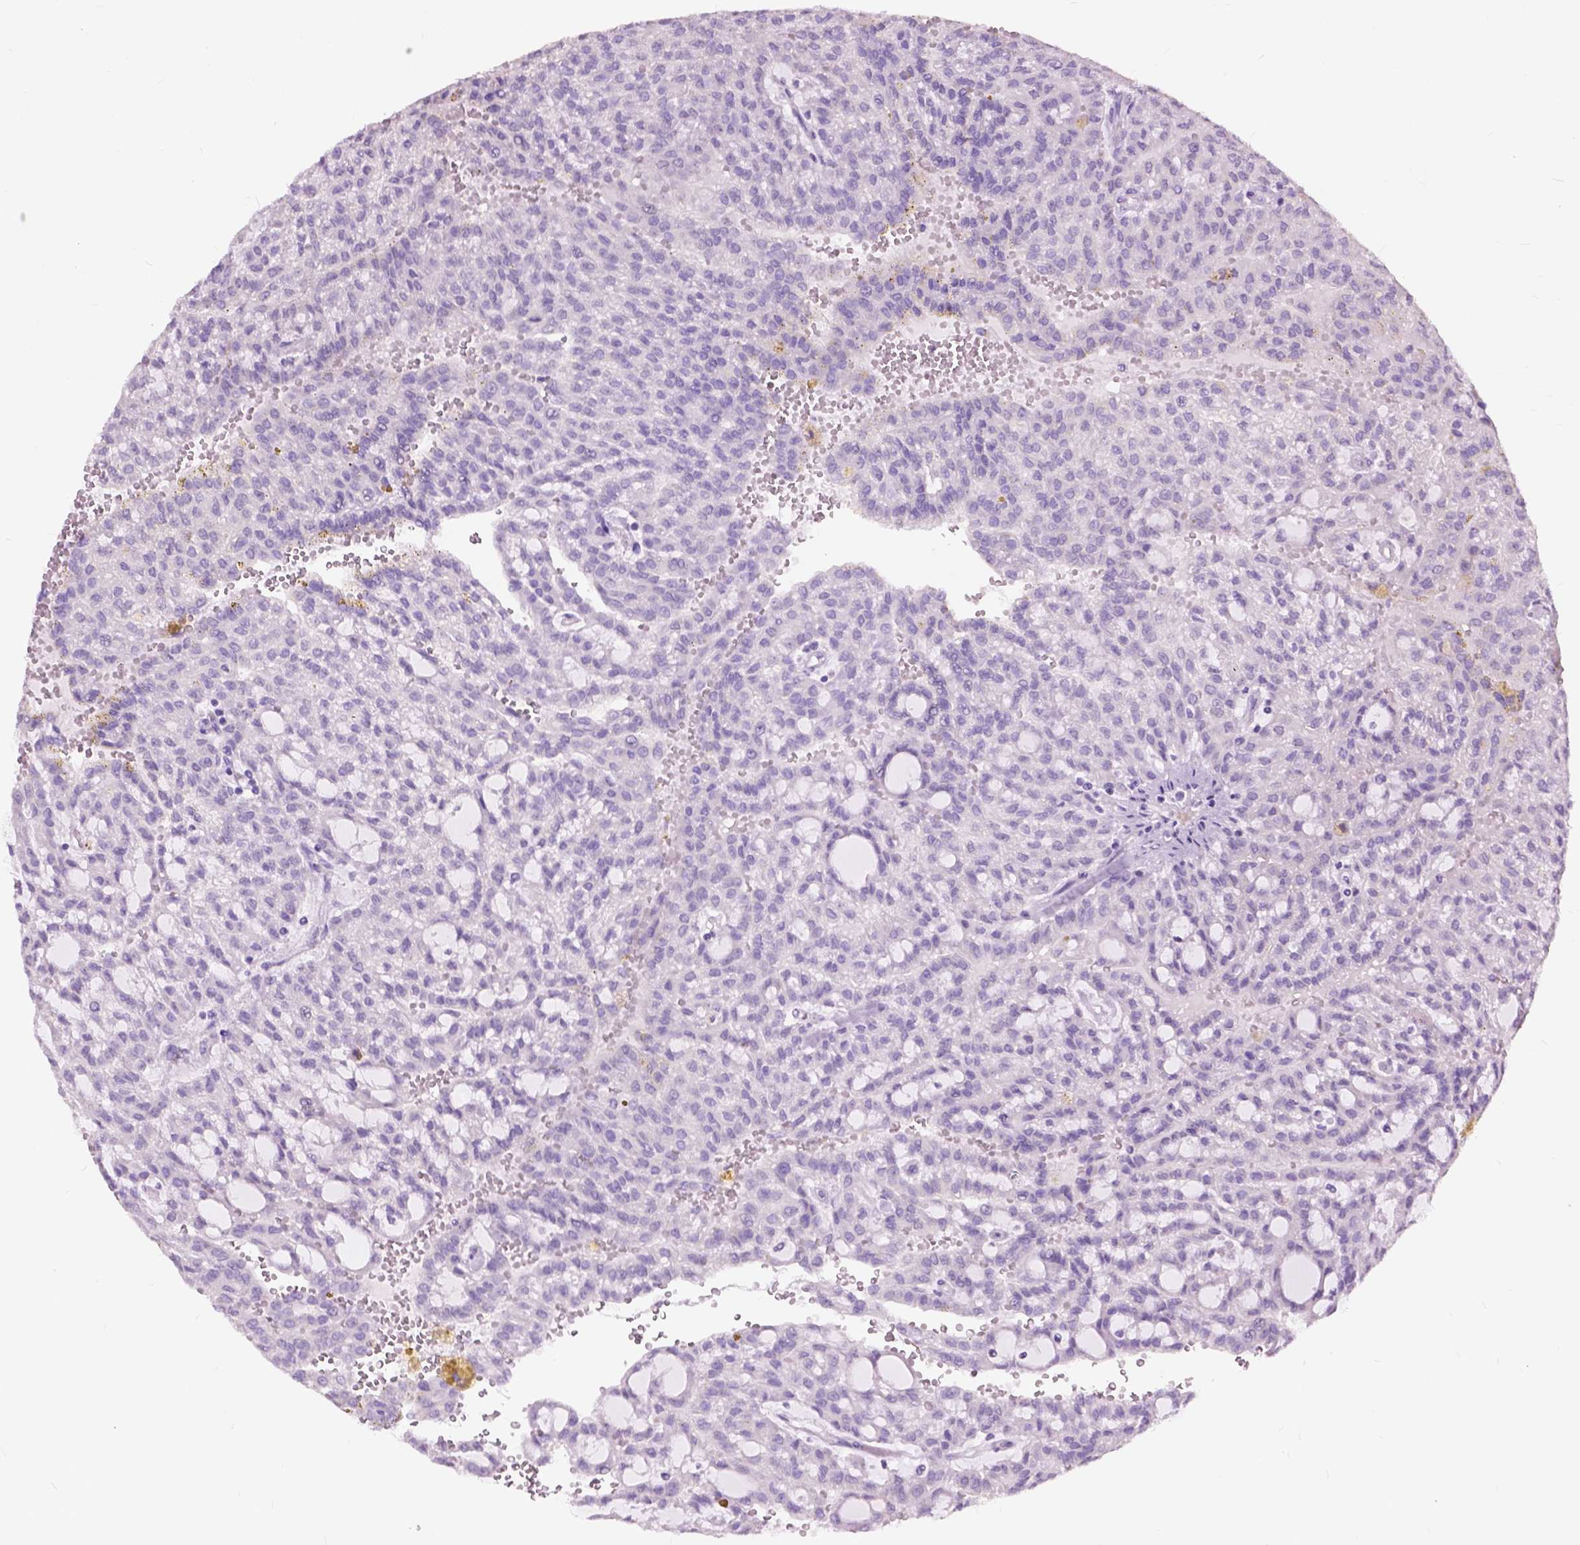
{"staining": {"intensity": "negative", "quantity": "none", "location": "none"}, "tissue": "renal cancer", "cell_type": "Tumor cells", "image_type": "cancer", "snomed": [{"axis": "morphology", "description": "Adenocarcinoma, NOS"}, {"axis": "topography", "description": "Kidney"}], "caption": "This is an immunohistochemistry micrograph of renal cancer (adenocarcinoma). There is no positivity in tumor cells.", "gene": "GPR37L1", "patient": {"sex": "male", "age": 63}}